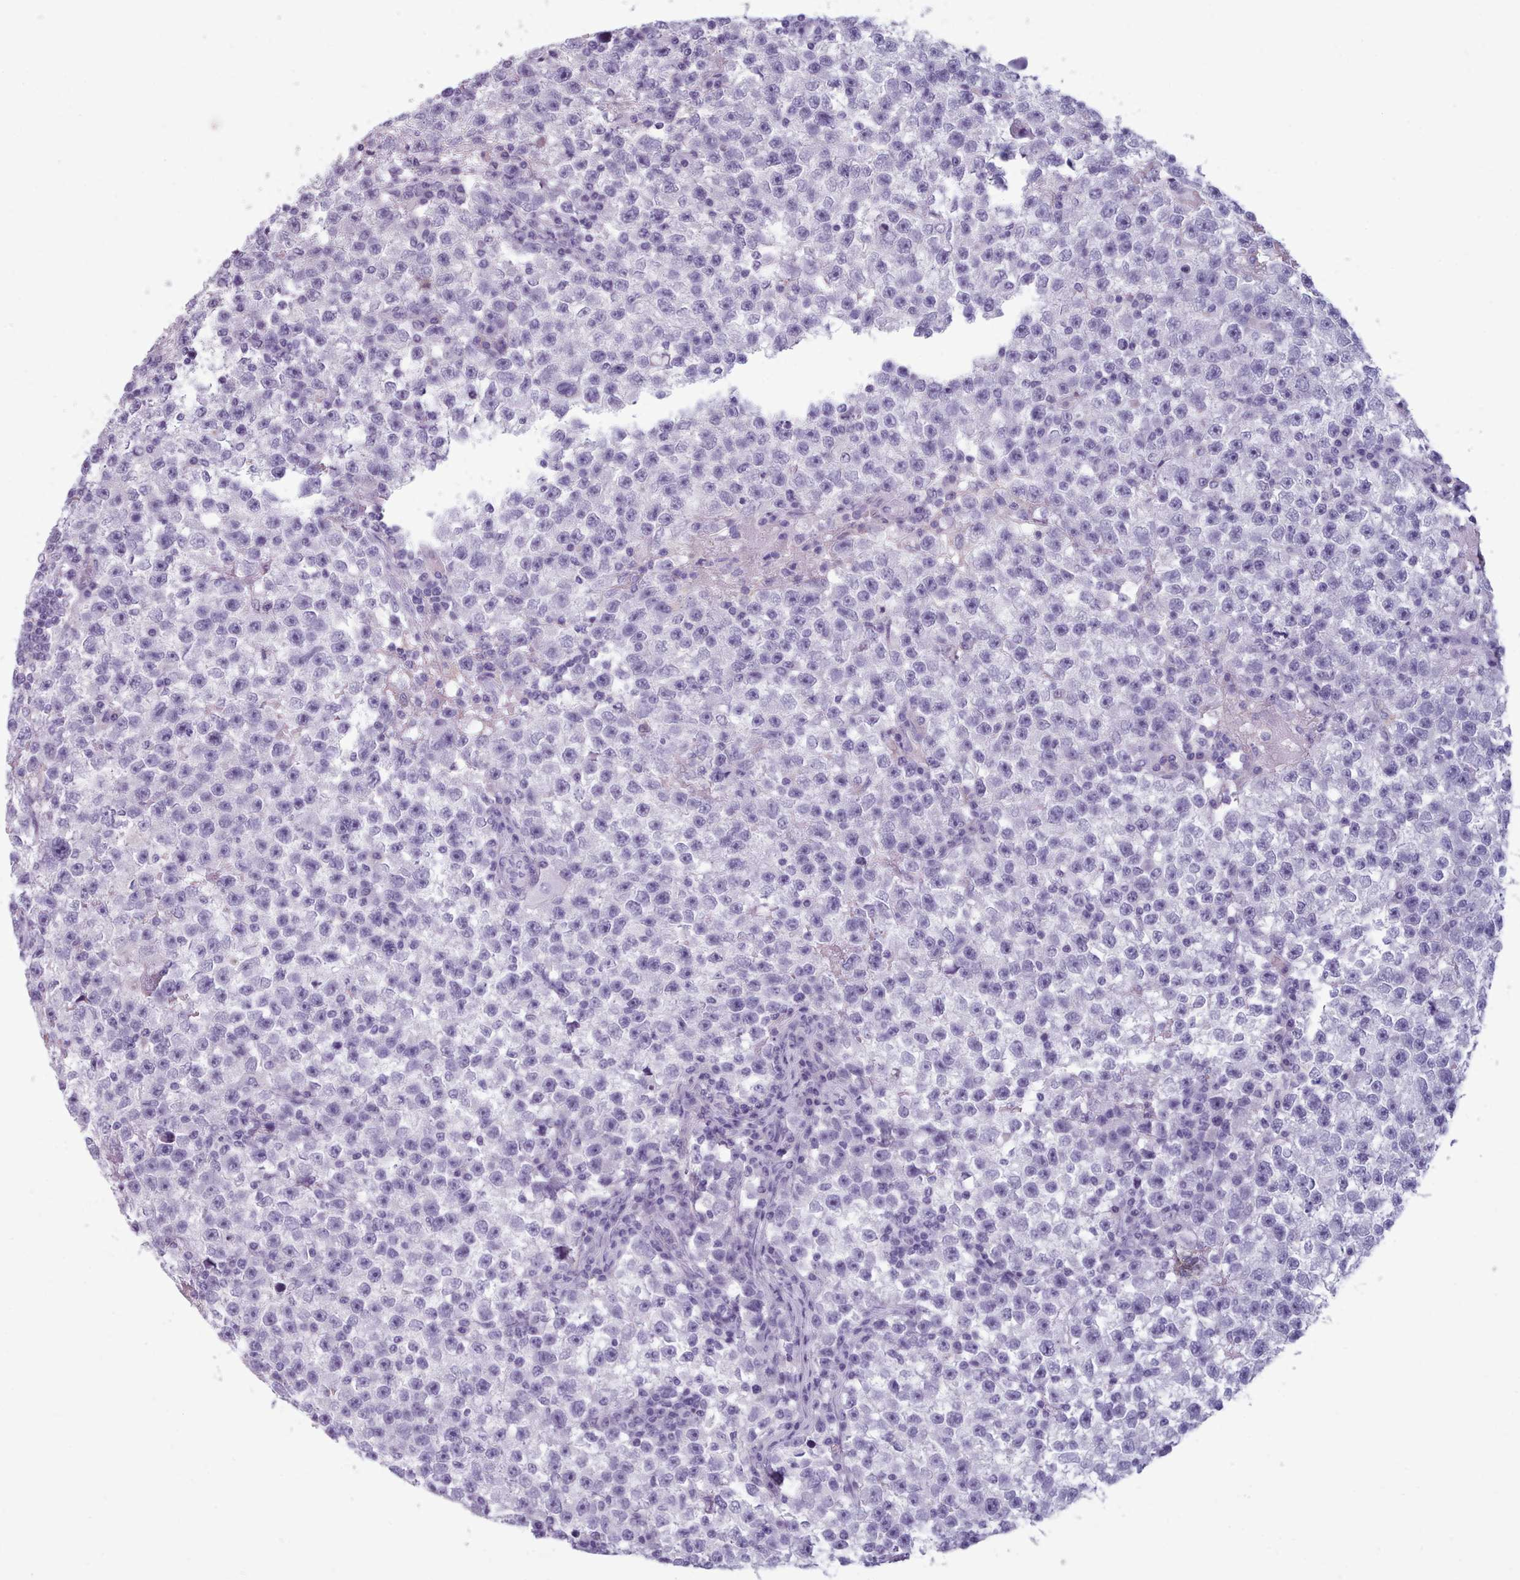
{"staining": {"intensity": "negative", "quantity": "none", "location": "none"}, "tissue": "testis cancer", "cell_type": "Tumor cells", "image_type": "cancer", "snomed": [{"axis": "morphology", "description": "Seminoma, NOS"}, {"axis": "topography", "description": "Testis"}], "caption": "The photomicrograph displays no significant staining in tumor cells of testis cancer.", "gene": "ZNF43", "patient": {"sex": "male", "age": 22}}